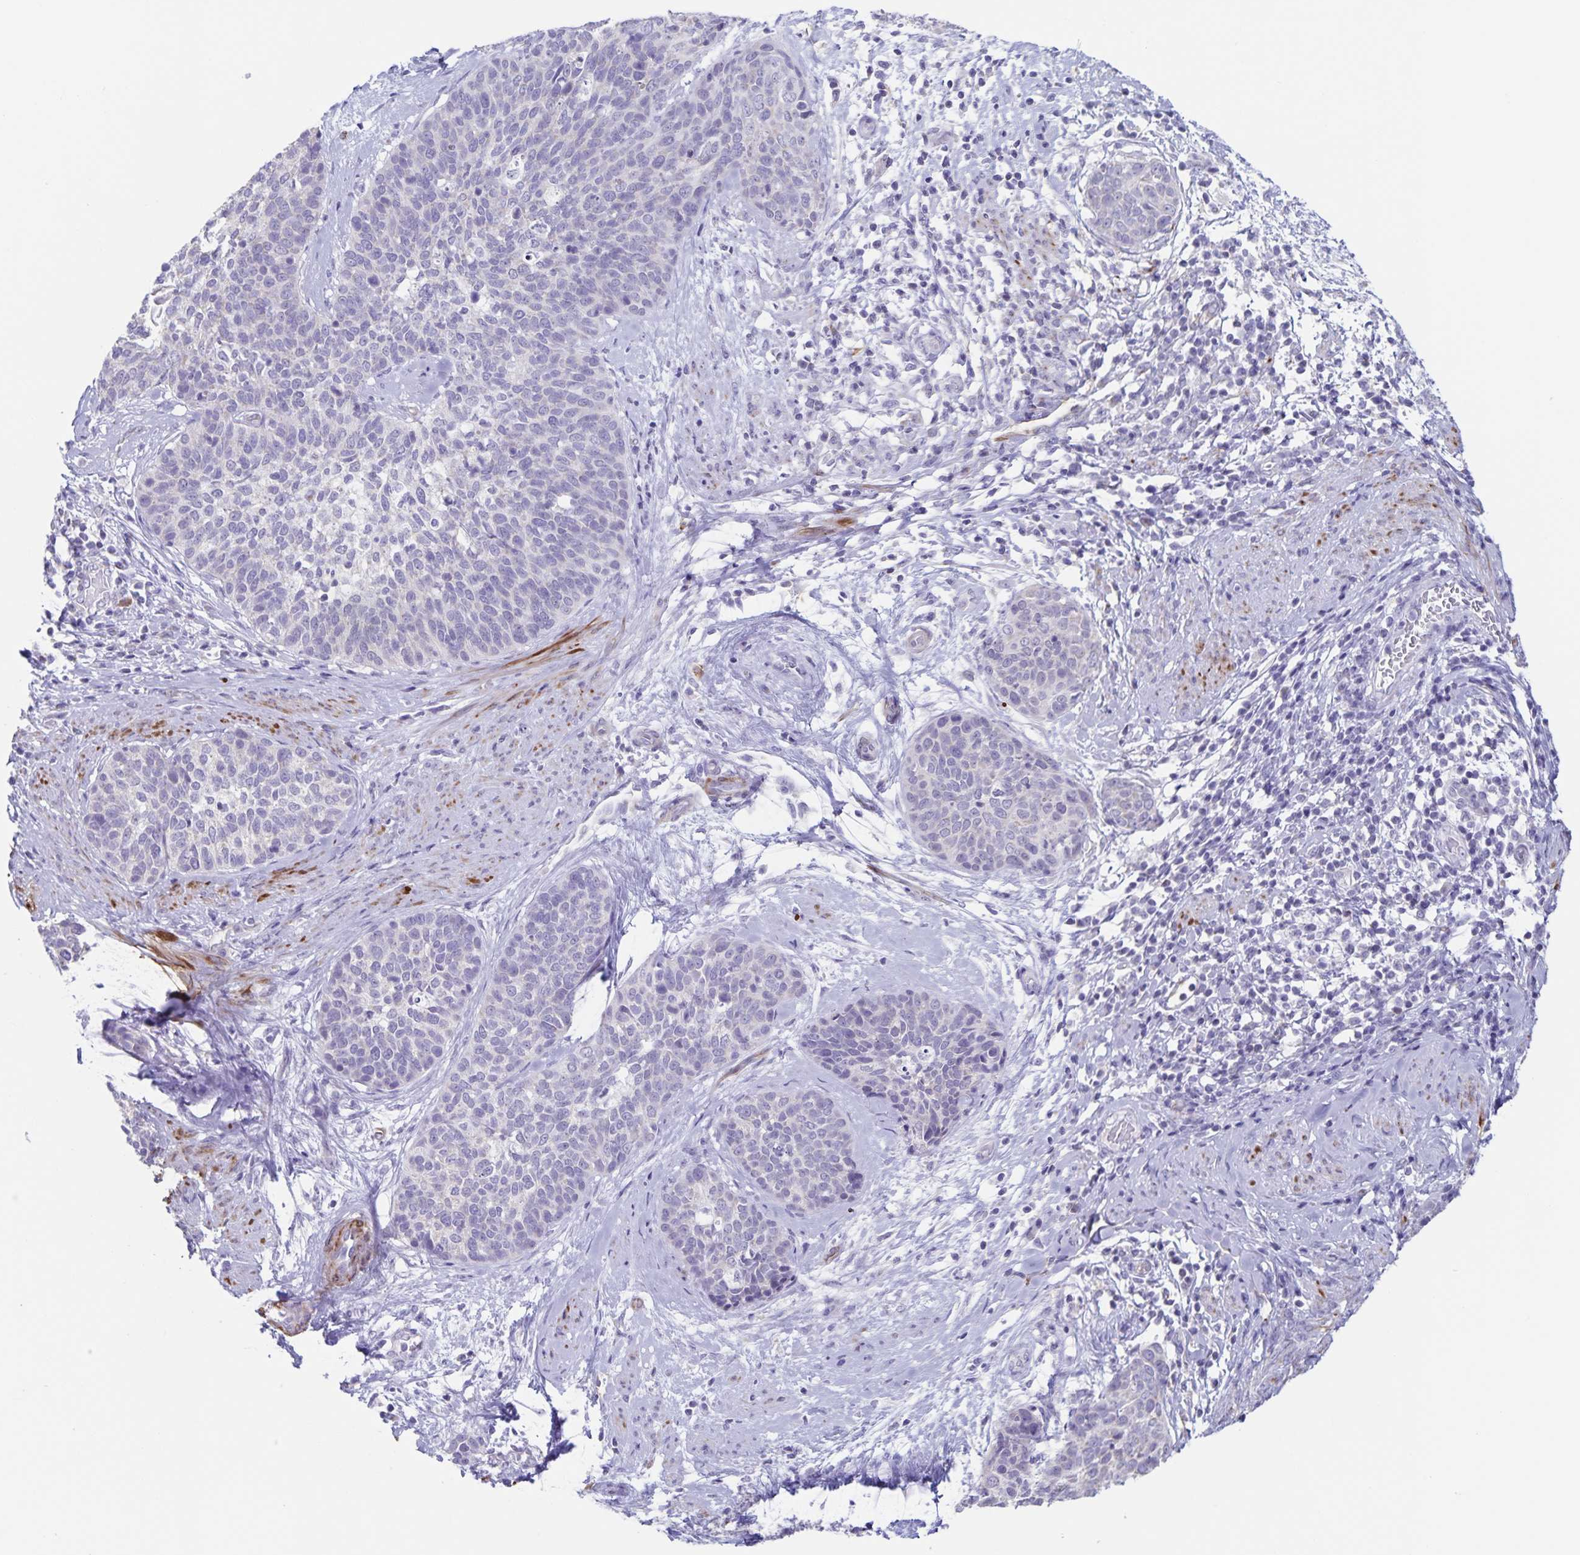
{"staining": {"intensity": "negative", "quantity": "none", "location": "none"}, "tissue": "cervical cancer", "cell_type": "Tumor cells", "image_type": "cancer", "snomed": [{"axis": "morphology", "description": "Squamous cell carcinoma, NOS"}, {"axis": "topography", "description": "Cervix"}], "caption": "Immunohistochemistry (IHC) image of neoplastic tissue: squamous cell carcinoma (cervical) stained with DAB (3,3'-diaminobenzidine) shows no significant protein expression in tumor cells. (Stains: DAB (3,3'-diaminobenzidine) immunohistochemistry with hematoxylin counter stain, Microscopy: brightfield microscopy at high magnification).", "gene": "SYNM", "patient": {"sex": "female", "age": 69}}